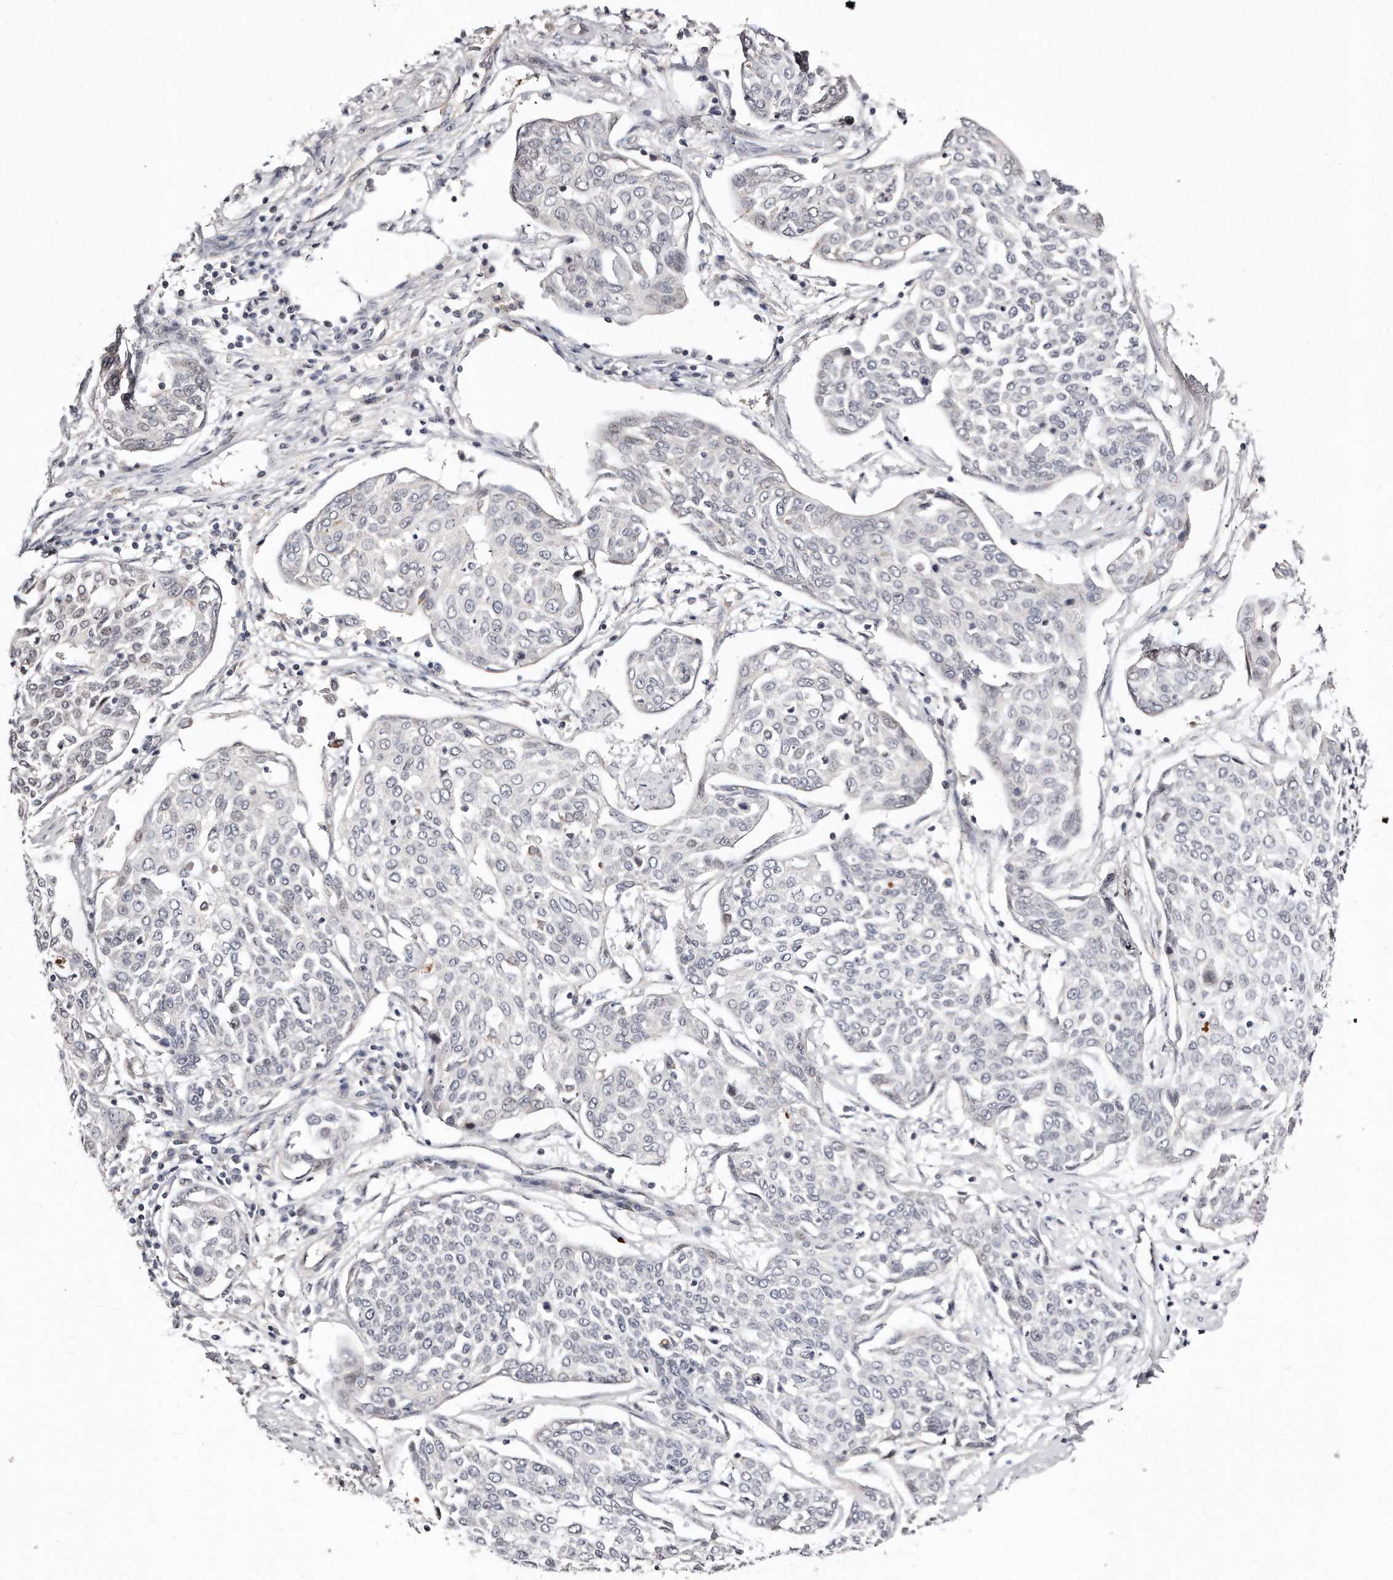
{"staining": {"intensity": "negative", "quantity": "none", "location": "none"}, "tissue": "cervical cancer", "cell_type": "Tumor cells", "image_type": "cancer", "snomed": [{"axis": "morphology", "description": "Squamous cell carcinoma, NOS"}, {"axis": "topography", "description": "Cervix"}], "caption": "Image shows no protein expression in tumor cells of cervical cancer (squamous cell carcinoma) tissue.", "gene": "CASZ1", "patient": {"sex": "female", "age": 34}}